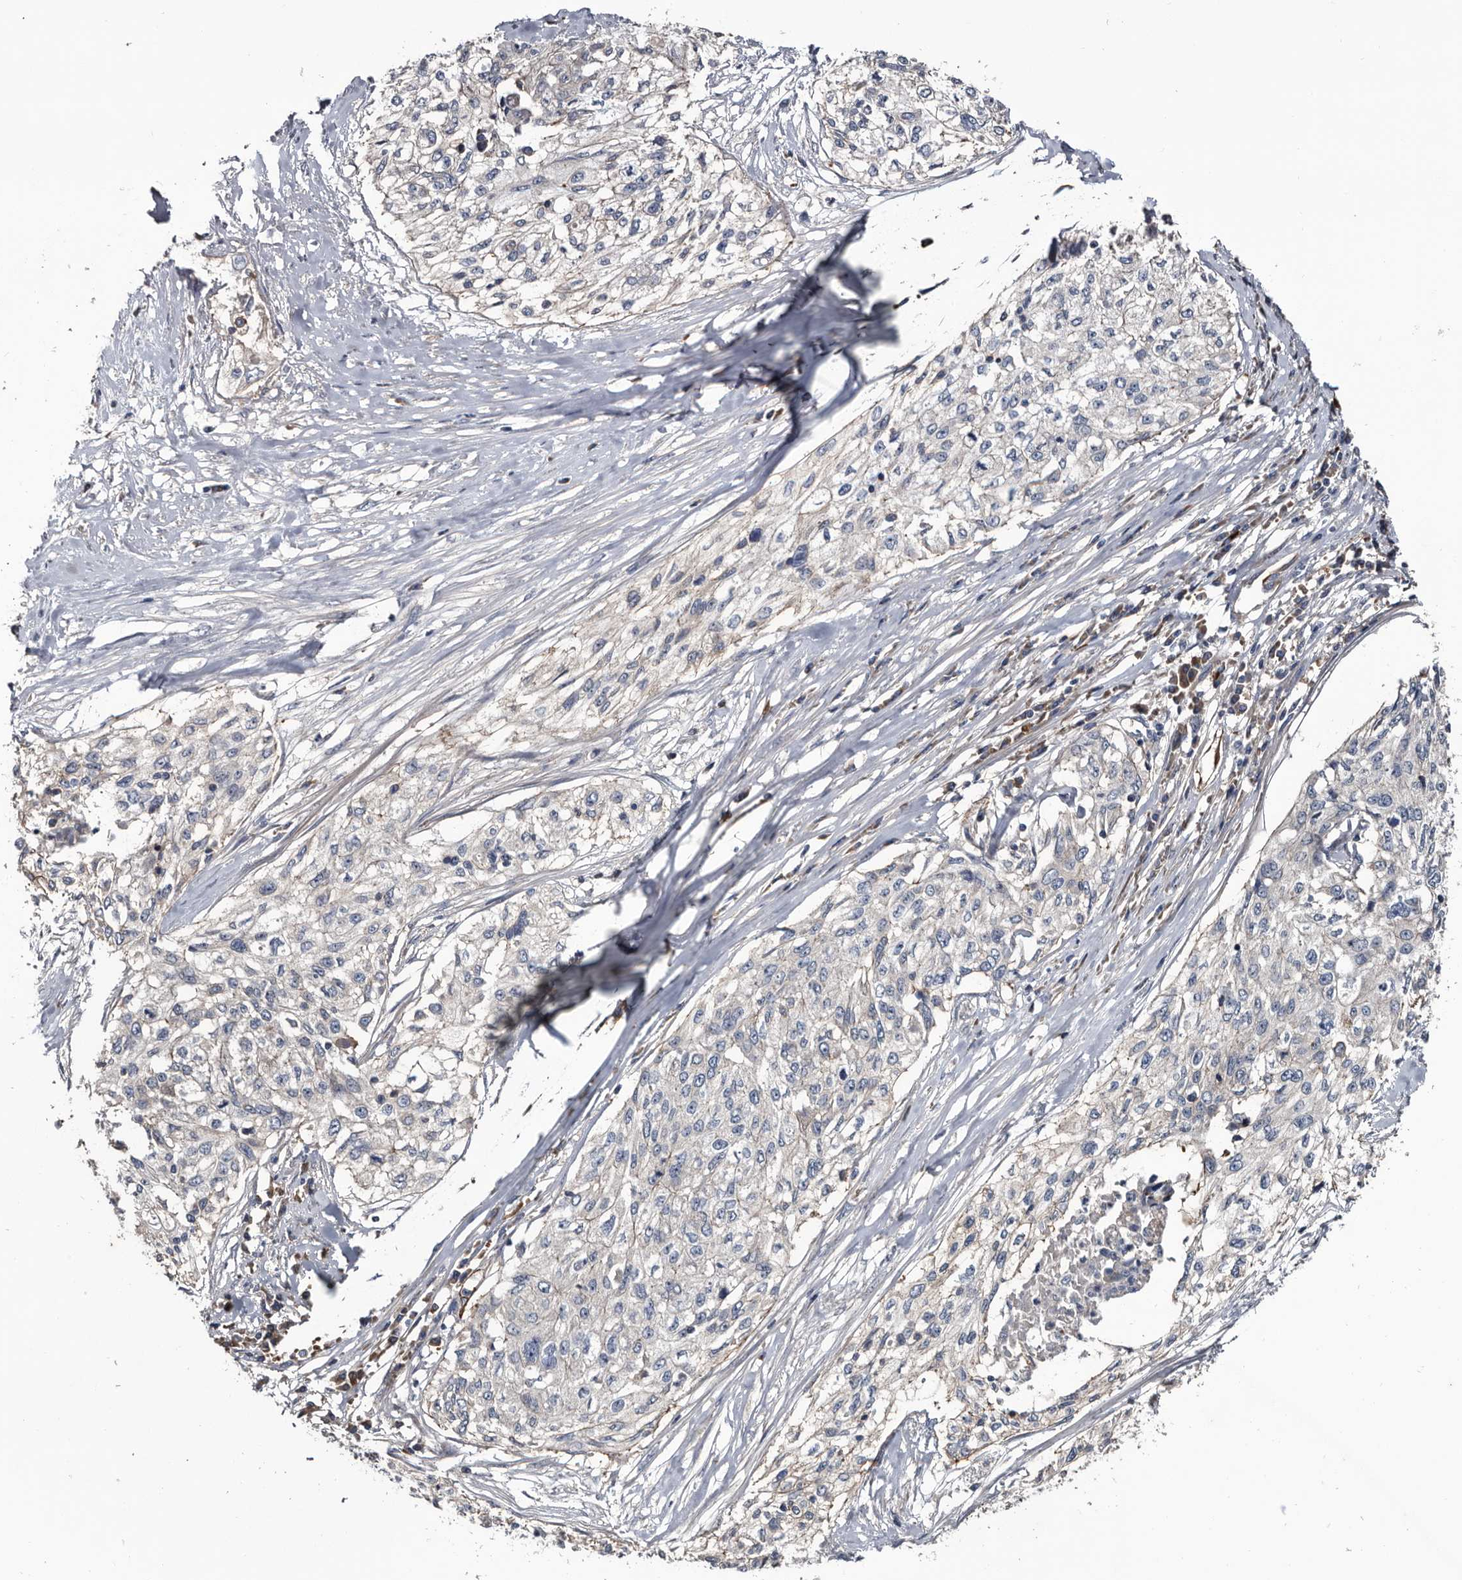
{"staining": {"intensity": "negative", "quantity": "none", "location": "none"}, "tissue": "cervical cancer", "cell_type": "Tumor cells", "image_type": "cancer", "snomed": [{"axis": "morphology", "description": "Squamous cell carcinoma, NOS"}, {"axis": "topography", "description": "Cervix"}], "caption": "Tumor cells are negative for brown protein staining in squamous cell carcinoma (cervical). The staining is performed using DAB (3,3'-diaminobenzidine) brown chromogen with nuclei counter-stained in using hematoxylin.", "gene": "TSPAN17", "patient": {"sex": "female", "age": 57}}